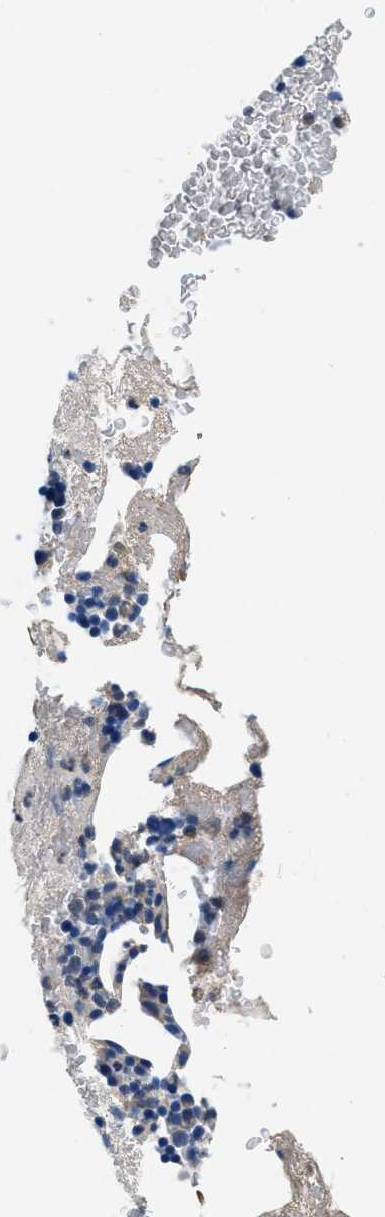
{"staining": {"intensity": "negative", "quantity": "none", "location": "none"}, "tissue": "bone marrow", "cell_type": "Hematopoietic cells", "image_type": "normal", "snomed": [{"axis": "morphology", "description": "Normal tissue, NOS"}, {"axis": "morphology", "description": "Inflammation, NOS"}, {"axis": "topography", "description": "Bone marrow"}], "caption": "IHC image of normal bone marrow: human bone marrow stained with DAB displays no significant protein expression in hematopoietic cells.", "gene": "FADS6", "patient": {"sex": "male", "age": 63}}